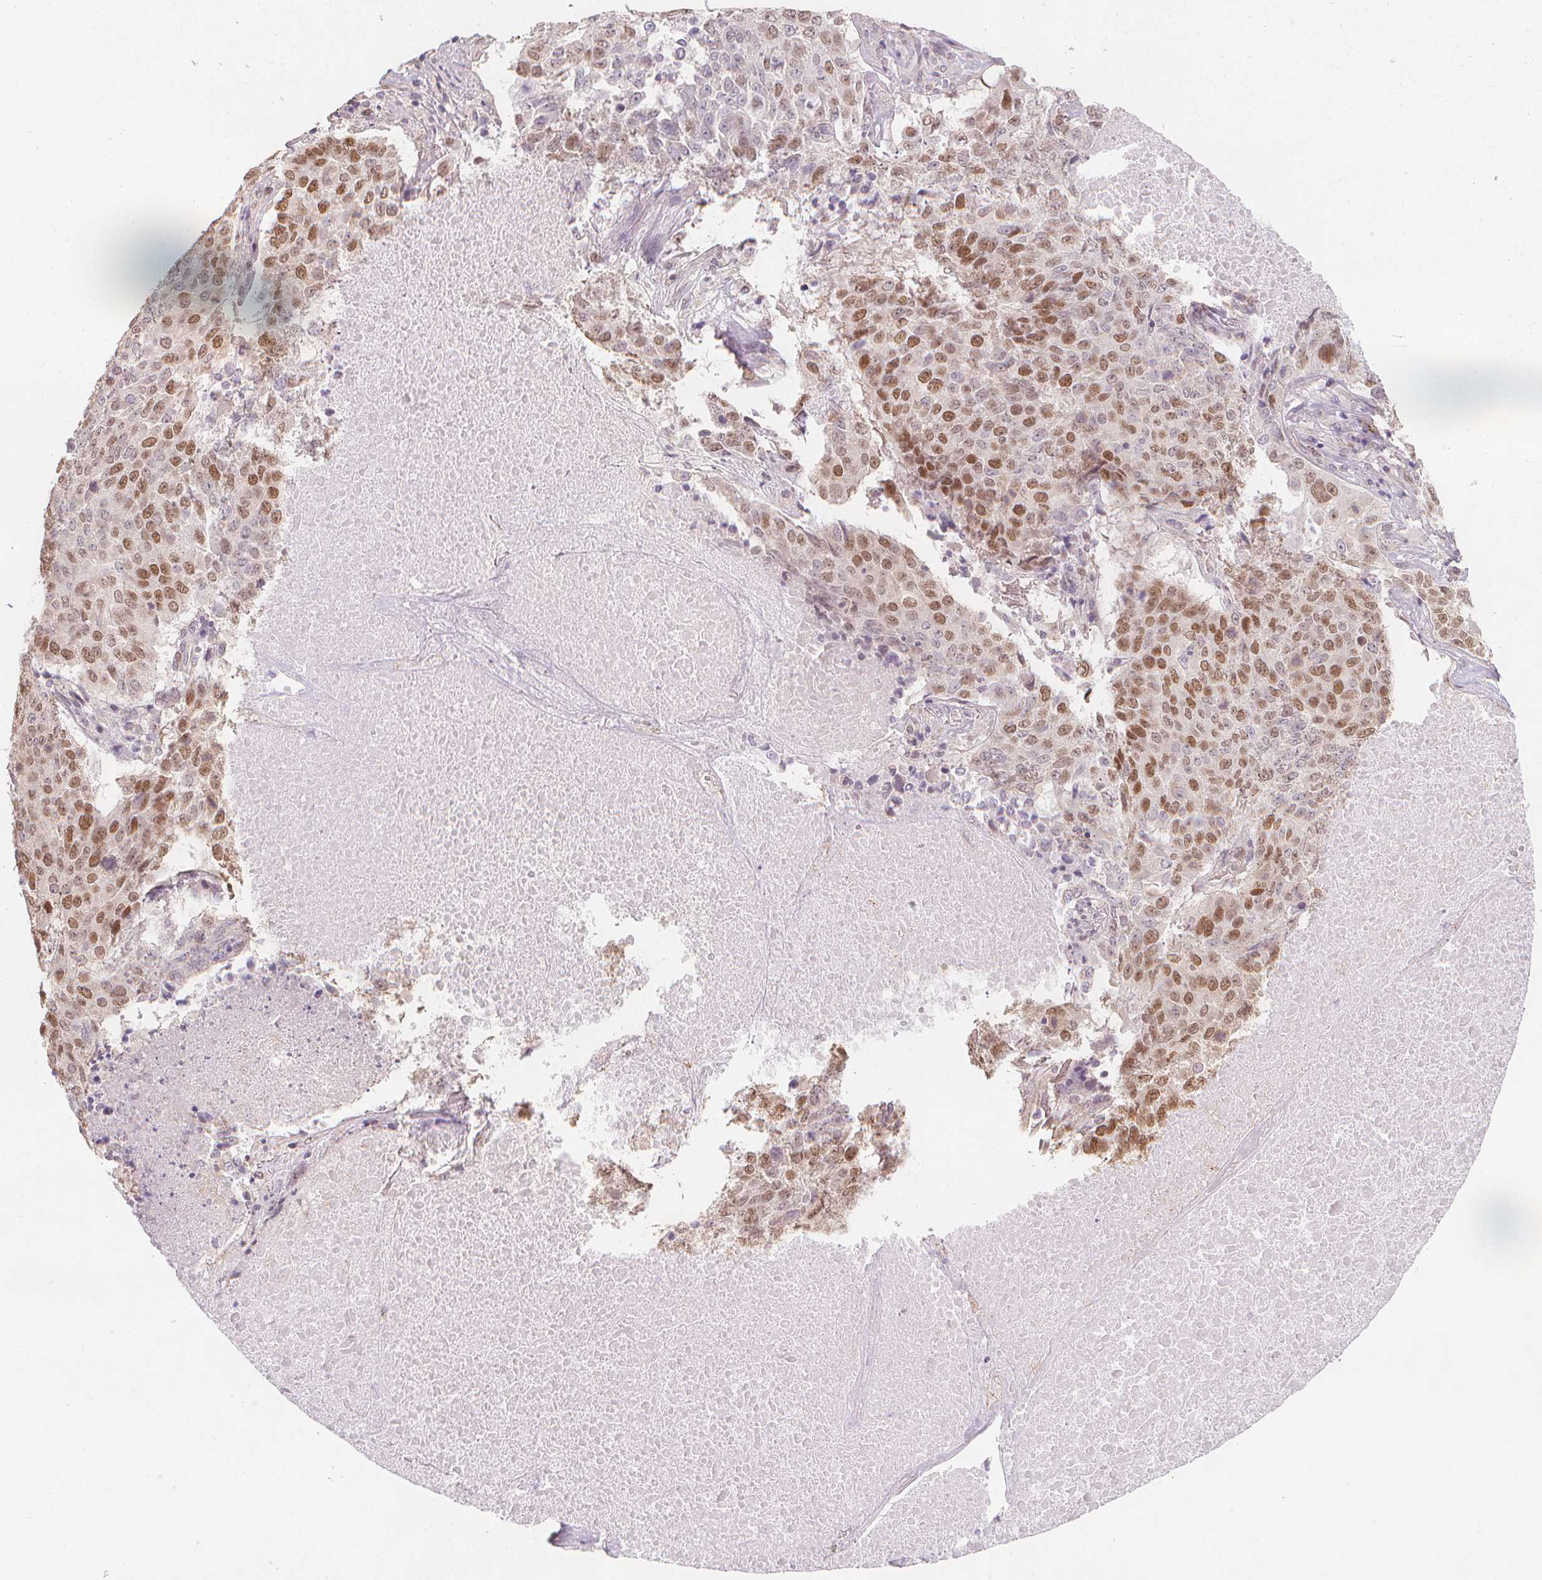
{"staining": {"intensity": "moderate", "quantity": "25%-75%", "location": "nuclear"}, "tissue": "lung cancer", "cell_type": "Tumor cells", "image_type": "cancer", "snomed": [{"axis": "morphology", "description": "Normal tissue, NOS"}, {"axis": "morphology", "description": "Squamous cell carcinoma, NOS"}, {"axis": "topography", "description": "Bronchus"}, {"axis": "topography", "description": "Lung"}], "caption": "DAB (3,3'-diaminobenzidine) immunohistochemical staining of human squamous cell carcinoma (lung) displays moderate nuclear protein staining in approximately 25%-75% of tumor cells. (DAB IHC with brightfield microscopy, high magnification).", "gene": "TIPIN", "patient": {"sex": "male", "age": 64}}